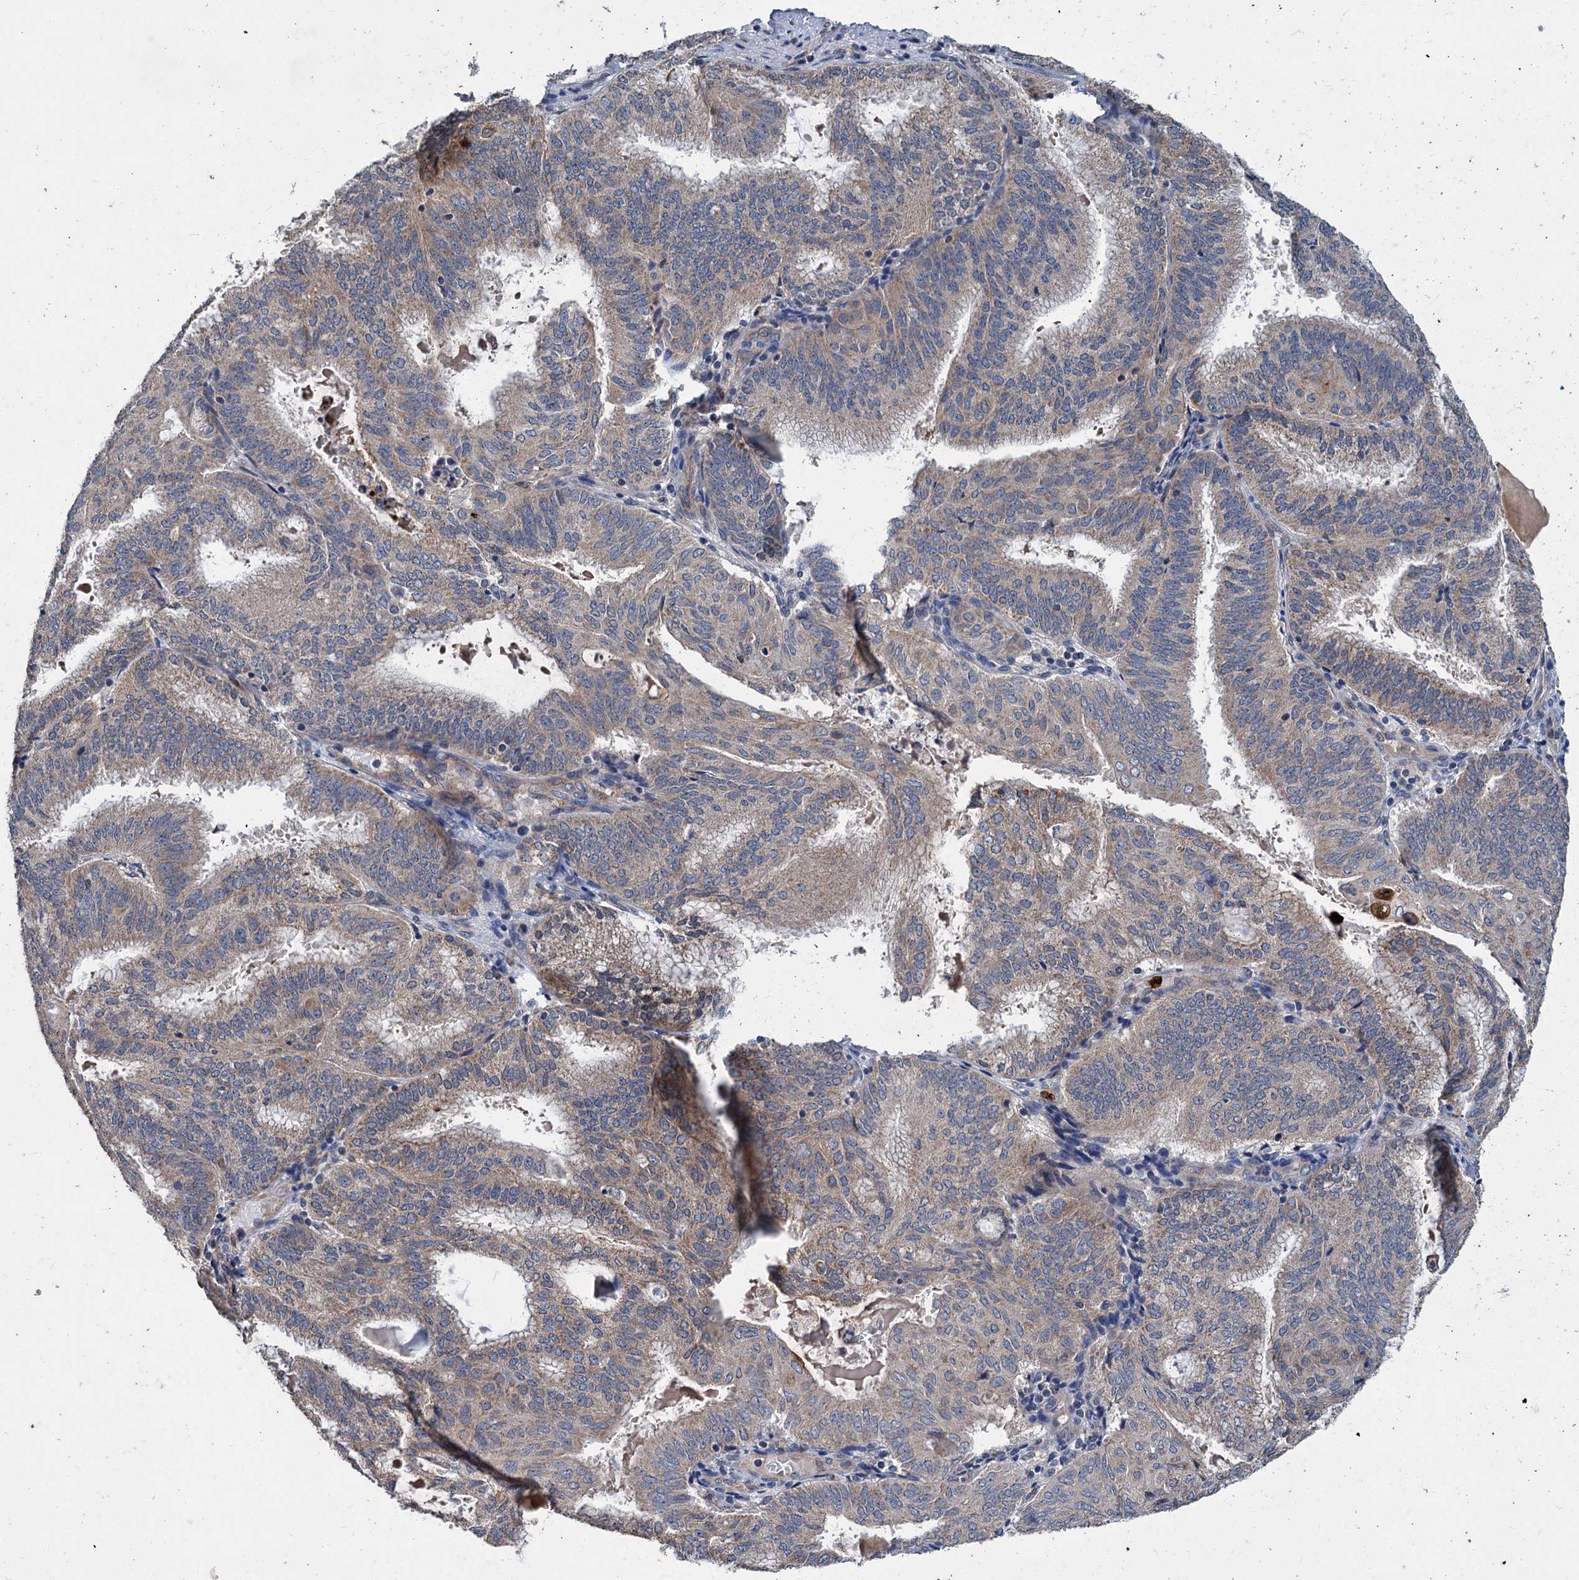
{"staining": {"intensity": "moderate", "quantity": "25%-75%", "location": "cytoplasmic/membranous"}, "tissue": "endometrial cancer", "cell_type": "Tumor cells", "image_type": "cancer", "snomed": [{"axis": "morphology", "description": "Adenocarcinoma, NOS"}, {"axis": "topography", "description": "Endometrium"}], "caption": "This is an image of immunohistochemistry staining of endometrial adenocarcinoma, which shows moderate expression in the cytoplasmic/membranous of tumor cells.", "gene": "DYNC2H1", "patient": {"sex": "female", "age": 49}}